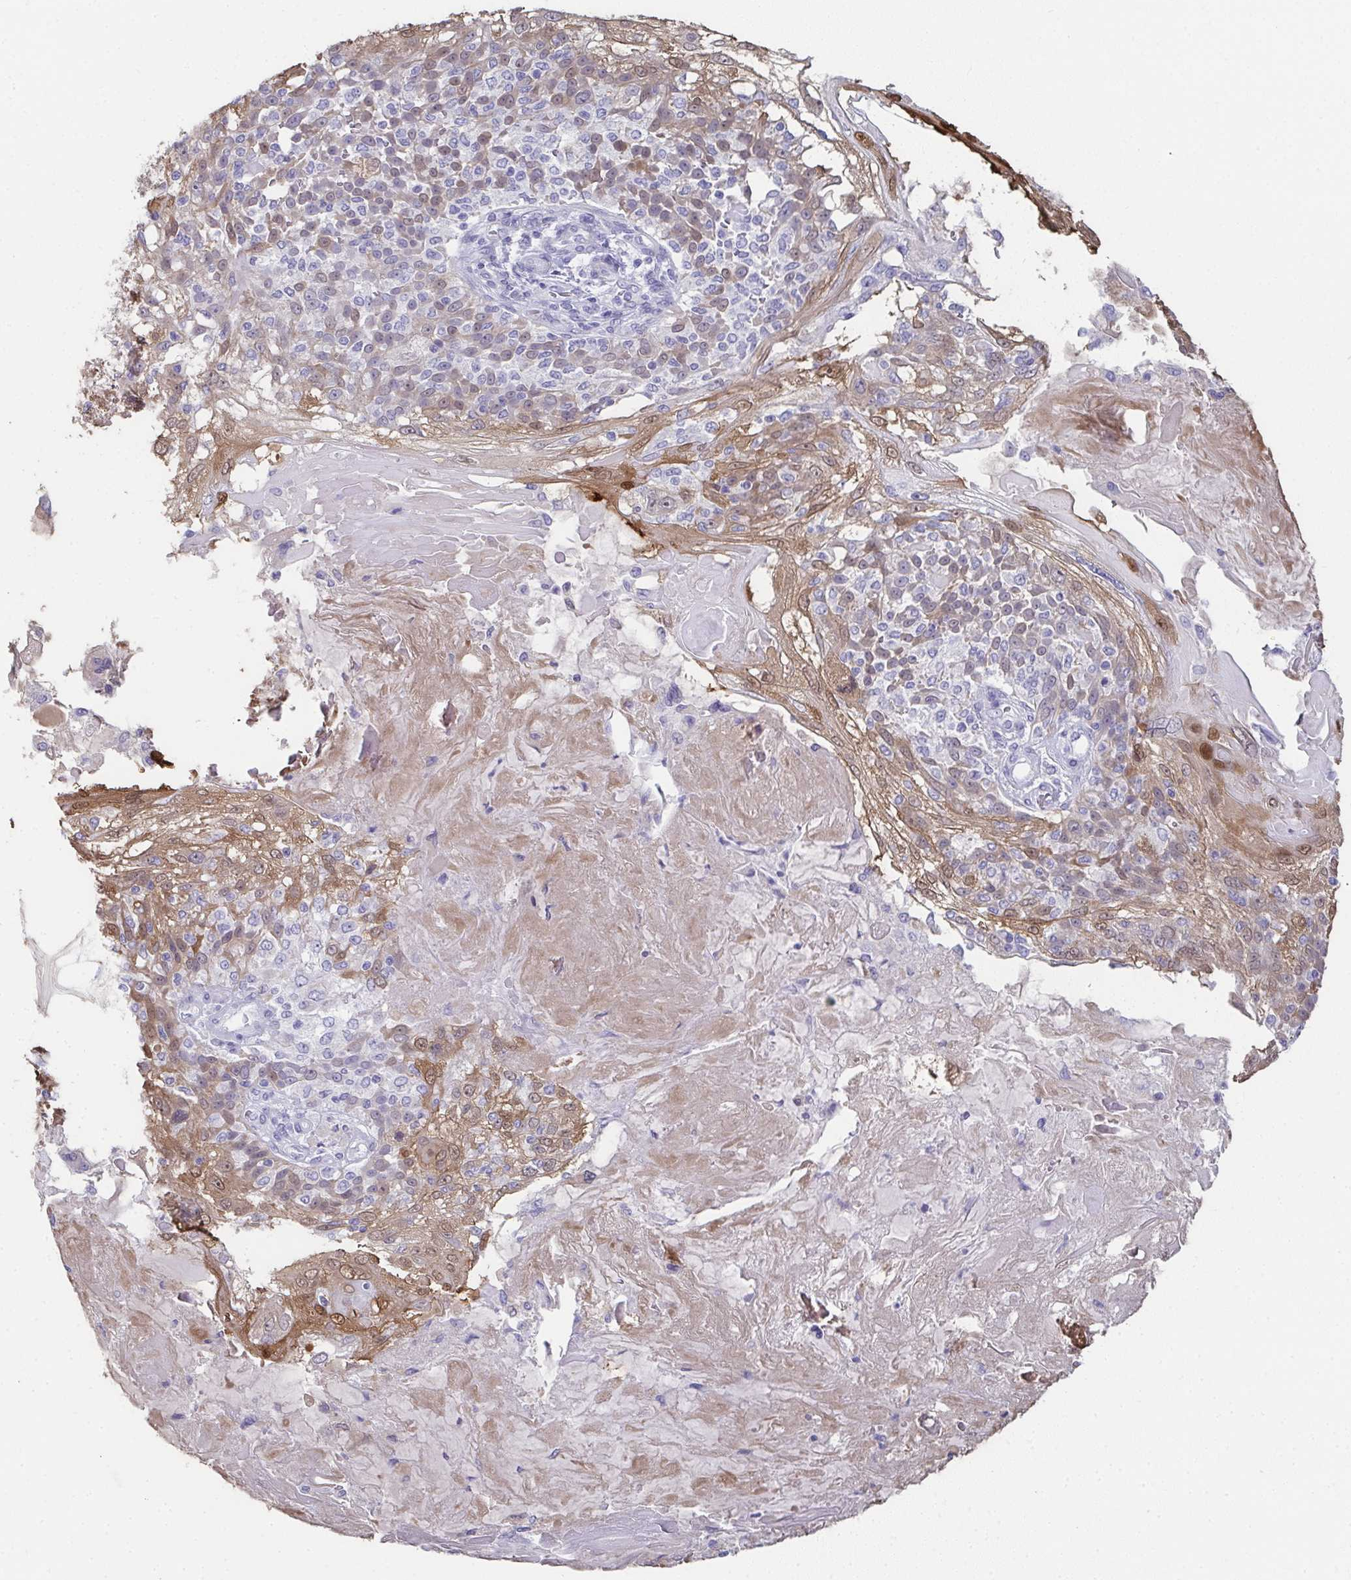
{"staining": {"intensity": "moderate", "quantity": "25%-75%", "location": "cytoplasmic/membranous,nuclear"}, "tissue": "skin cancer", "cell_type": "Tumor cells", "image_type": "cancer", "snomed": [{"axis": "morphology", "description": "Normal tissue, NOS"}, {"axis": "morphology", "description": "Squamous cell carcinoma, NOS"}, {"axis": "topography", "description": "Skin"}], "caption": "Skin cancer stained with DAB immunohistochemistry demonstrates medium levels of moderate cytoplasmic/membranous and nuclear expression in approximately 25%-75% of tumor cells. Nuclei are stained in blue.", "gene": "RBP1", "patient": {"sex": "female", "age": 83}}